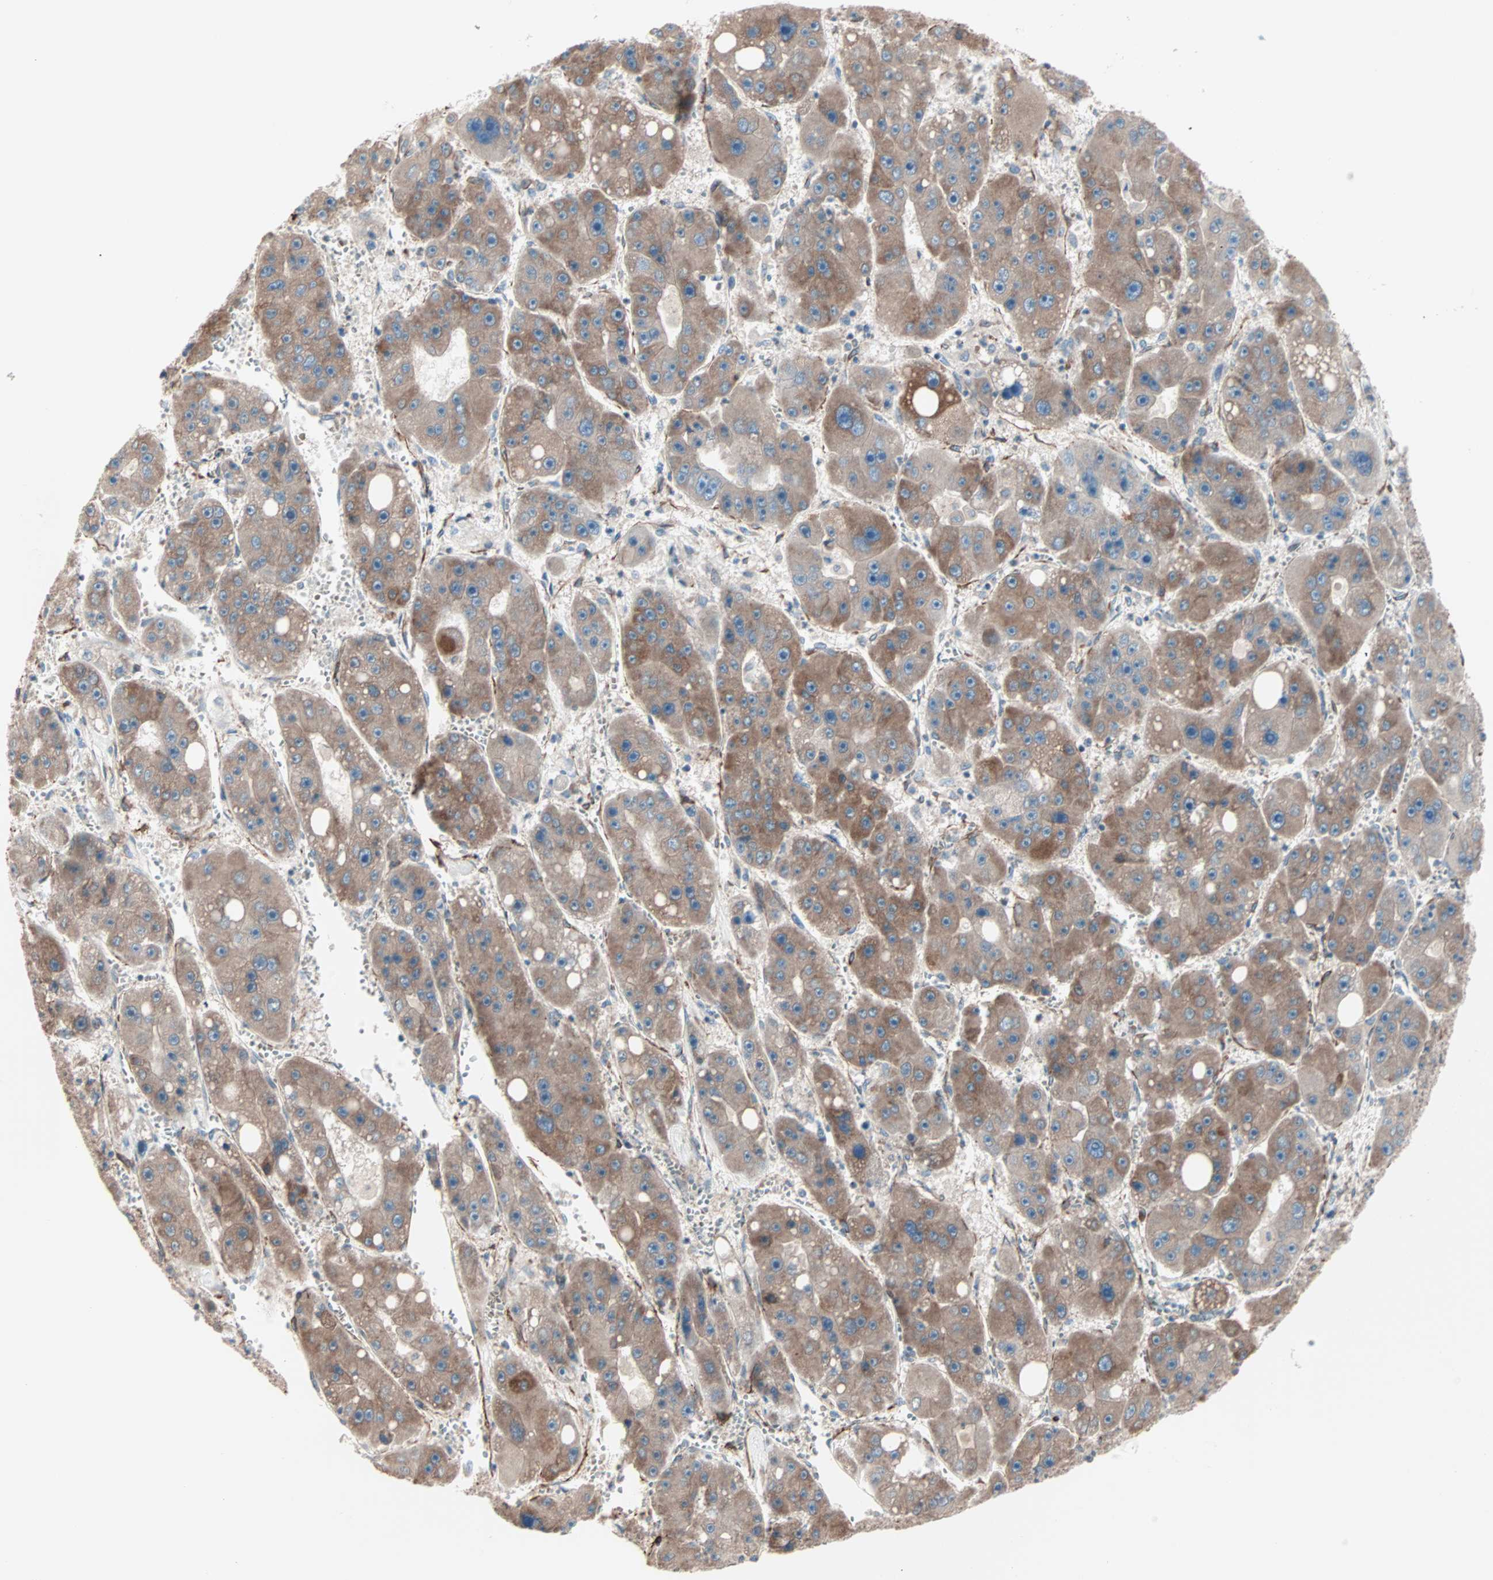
{"staining": {"intensity": "moderate", "quantity": ">75%", "location": "cytoplasmic/membranous"}, "tissue": "liver cancer", "cell_type": "Tumor cells", "image_type": "cancer", "snomed": [{"axis": "morphology", "description": "Carcinoma, Hepatocellular, NOS"}, {"axis": "topography", "description": "Liver"}], "caption": "Liver cancer stained with IHC displays moderate cytoplasmic/membranous staining in about >75% of tumor cells.", "gene": "ALG5", "patient": {"sex": "female", "age": 61}}